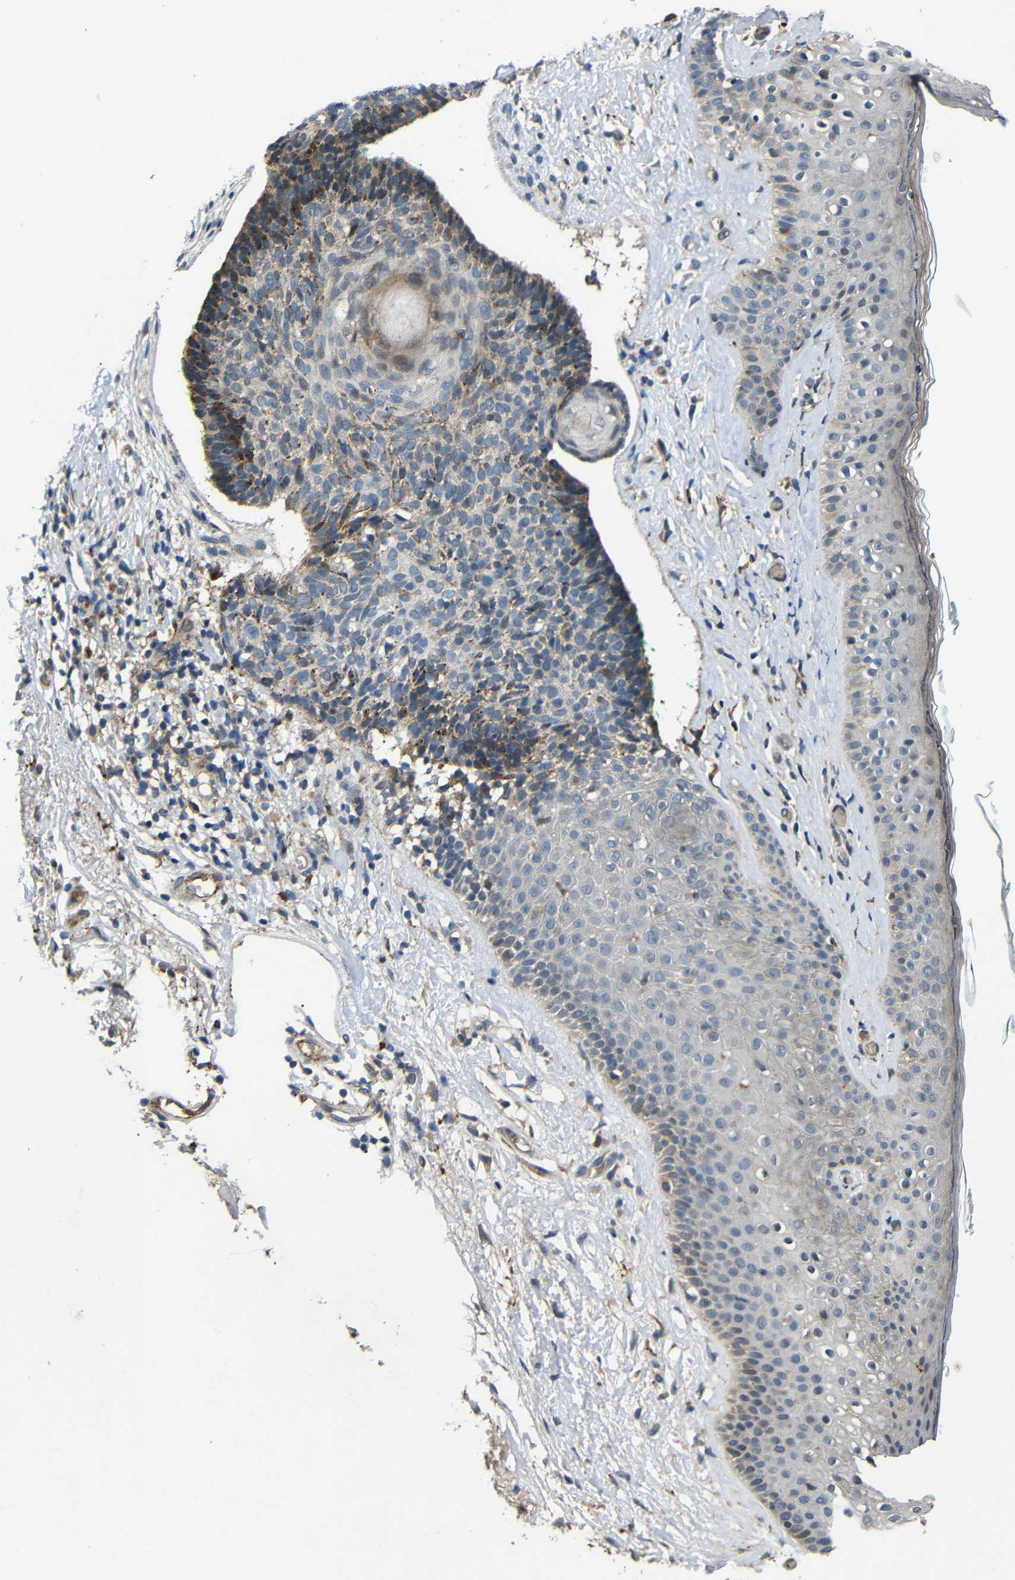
{"staining": {"intensity": "moderate", "quantity": "<25%", "location": "cytoplasmic/membranous"}, "tissue": "skin cancer", "cell_type": "Tumor cells", "image_type": "cancer", "snomed": [{"axis": "morphology", "description": "Basal cell carcinoma"}, {"axis": "topography", "description": "Skin"}], "caption": "DAB (3,3'-diaminobenzidine) immunohistochemical staining of skin basal cell carcinoma exhibits moderate cytoplasmic/membranous protein staining in about <25% of tumor cells.", "gene": "ATP7A", "patient": {"sex": "female", "age": 84}}